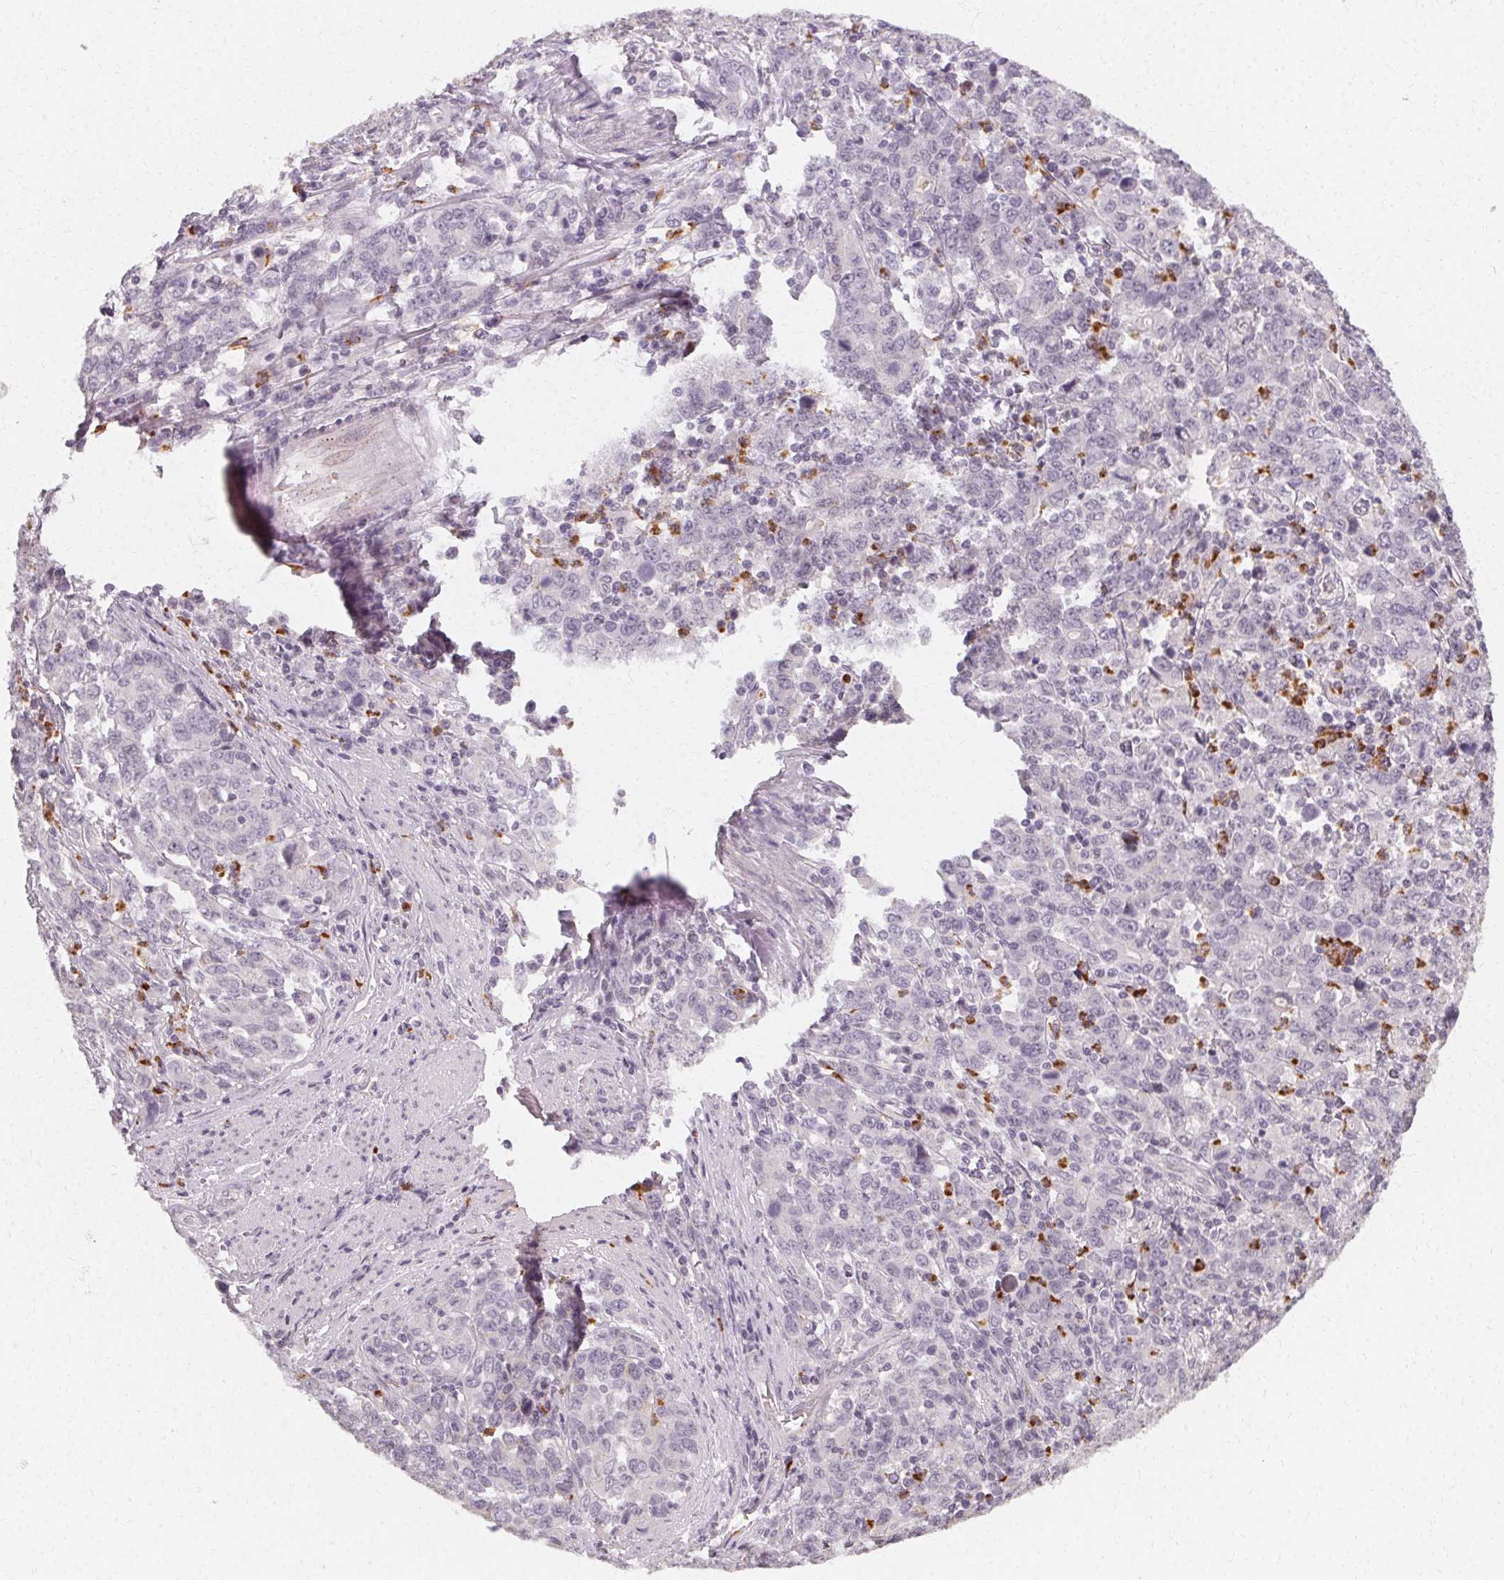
{"staining": {"intensity": "negative", "quantity": "none", "location": "none"}, "tissue": "stomach cancer", "cell_type": "Tumor cells", "image_type": "cancer", "snomed": [{"axis": "morphology", "description": "Adenocarcinoma, NOS"}, {"axis": "topography", "description": "Stomach, upper"}], "caption": "This is an immunohistochemistry (IHC) micrograph of stomach cancer. There is no expression in tumor cells.", "gene": "CLCNKB", "patient": {"sex": "male", "age": 69}}